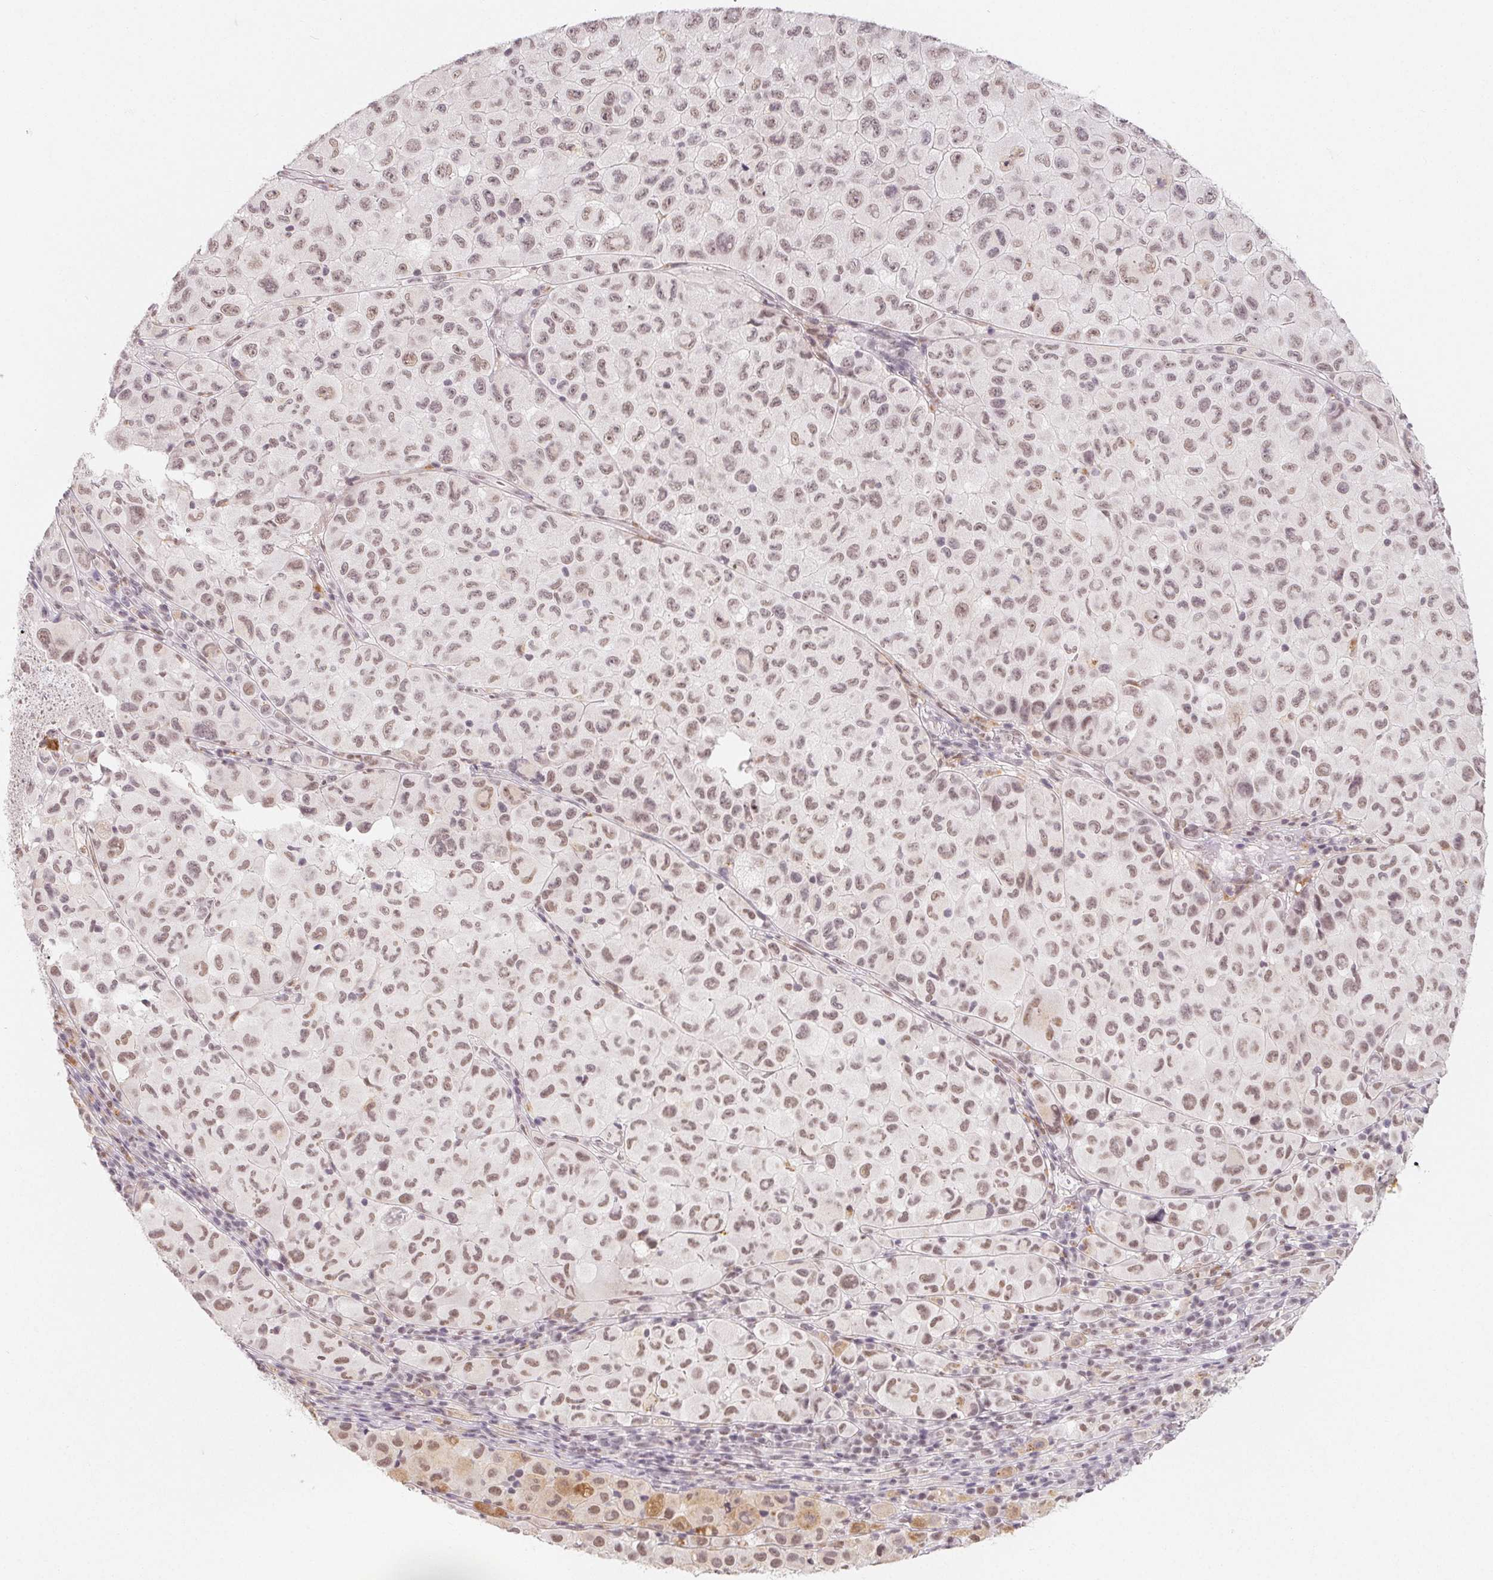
{"staining": {"intensity": "moderate", "quantity": ">75%", "location": "nuclear"}, "tissue": "melanoma", "cell_type": "Tumor cells", "image_type": "cancer", "snomed": [{"axis": "morphology", "description": "Malignant melanoma, NOS"}, {"axis": "topography", "description": "Skin"}], "caption": "Melanoma tissue reveals moderate nuclear positivity in about >75% of tumor cells", "gene": "NXF3", "patient": {"sex": "male", "age": 93}}